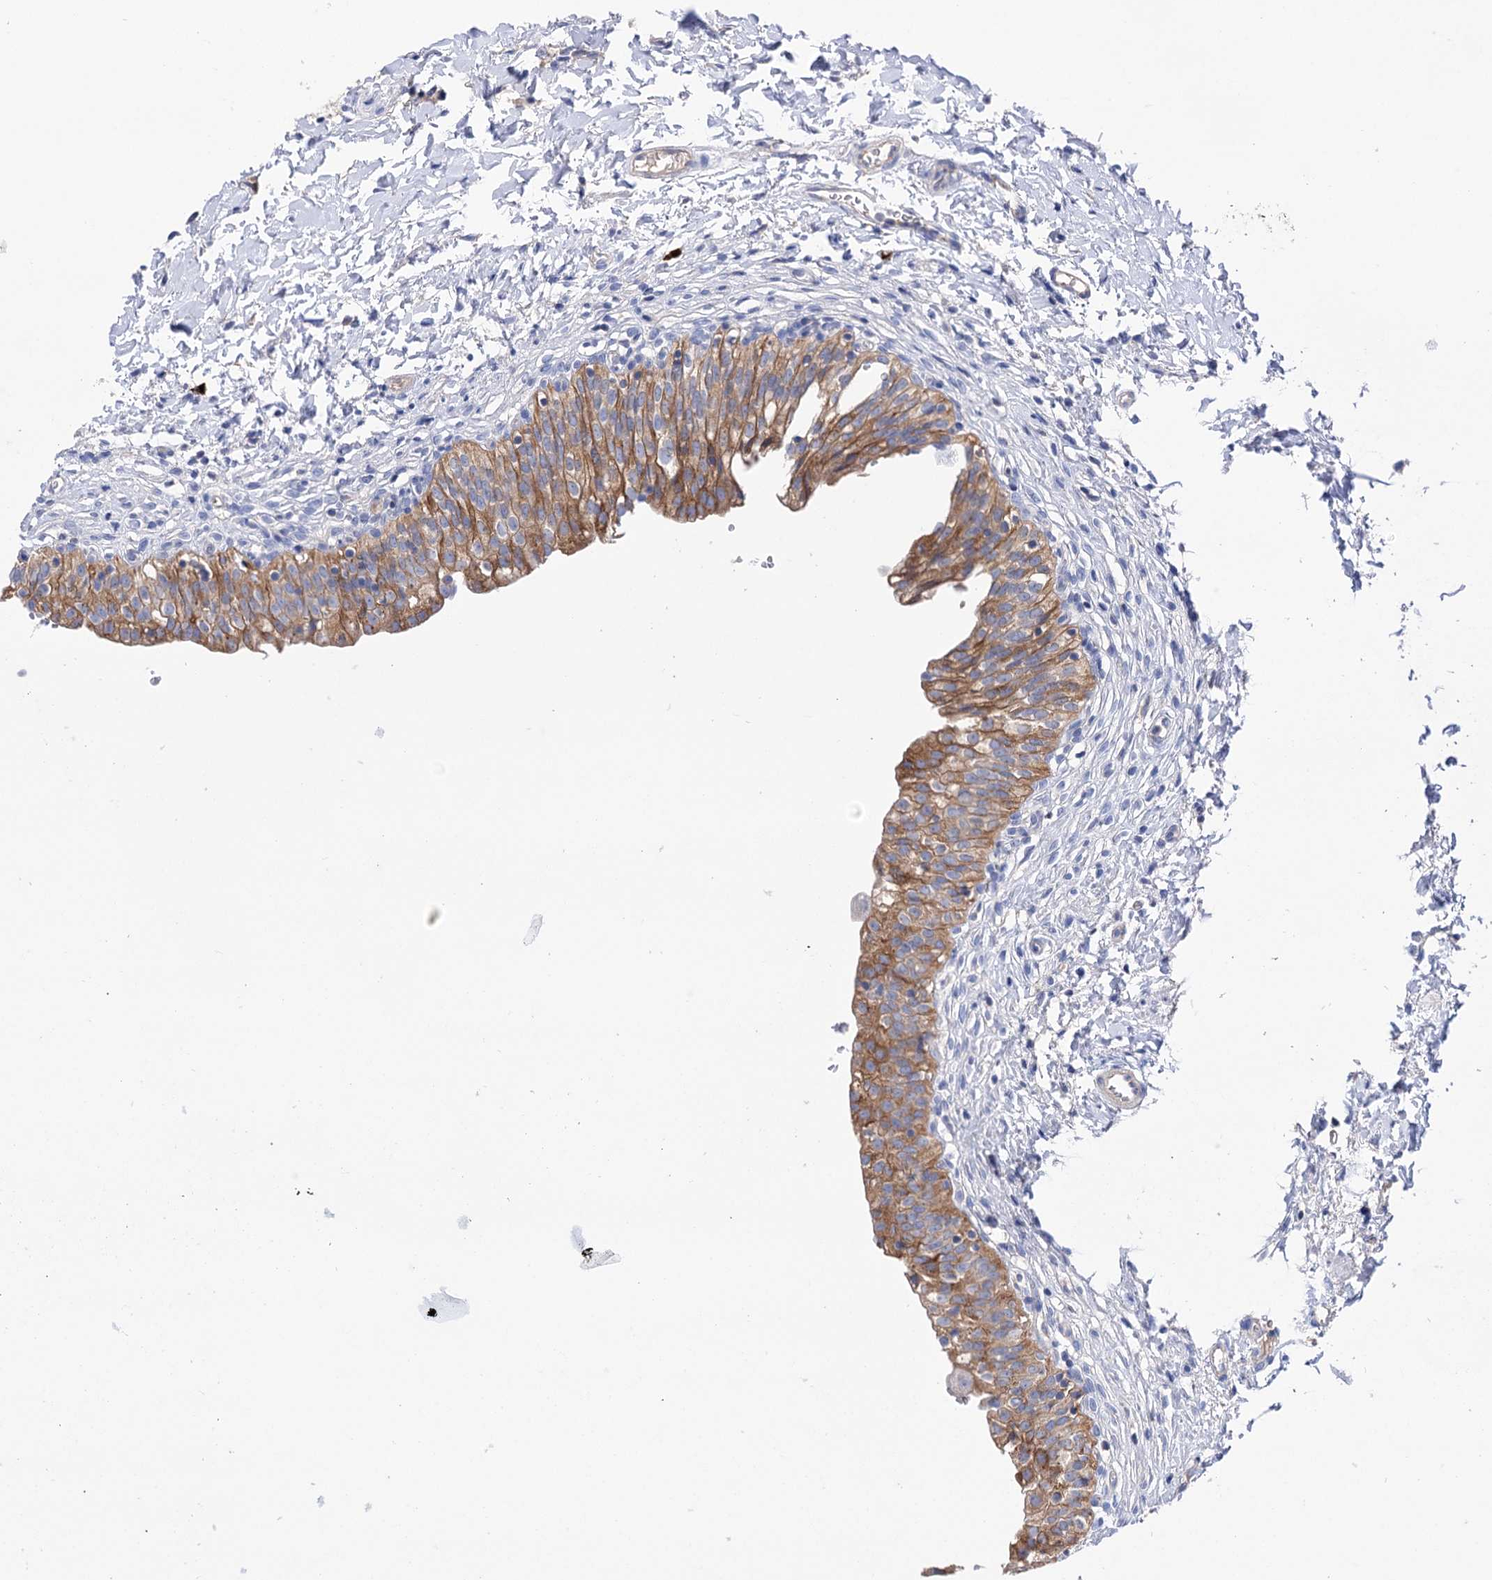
{"staining": {"intensity": "moderate", "quantity": ">75%", "location": "cytoplasmic/membranous"}, "tissue": "urinary bladder", "cell_type": "Urothelial cells", "image_type": "normal", "snomed": [{"axis": "morphology", "description": "Normal tissue, NOS"}, {"axis": "topography", "description": "Urinary bladder"}], "caption": "The photomicrograph exhibits a brown stain indicating the presence of a protein in the cytoplasmic/membranous of urothelial cells in urinary bladder.", "gene": "BBS4", "patient": {"sex": "male", "age": 55}}